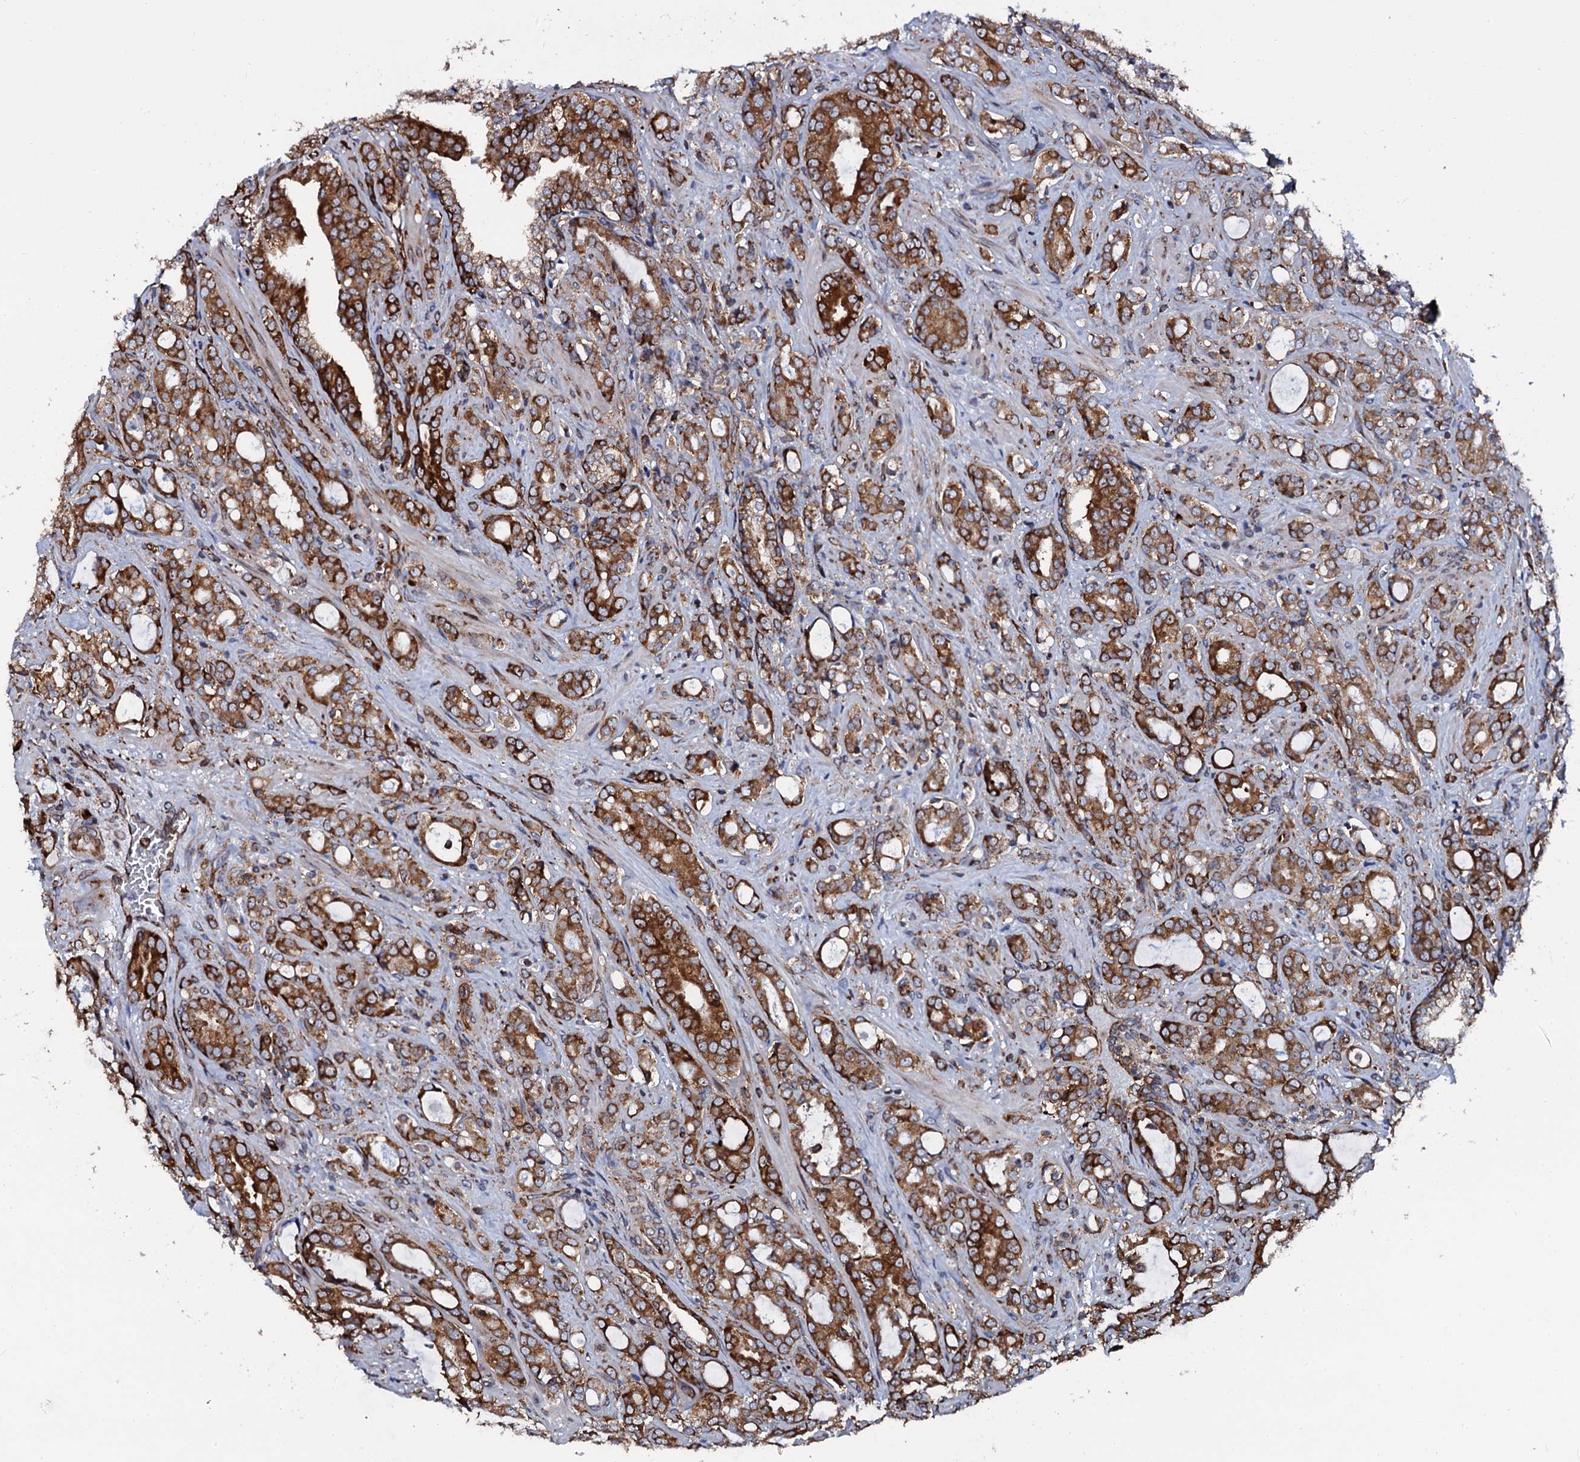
{"staining": {"intensity": "strong", "quantity": ">75%", "location": "cytoplasmic/membranous"}, "tissue": "prostate cancer", "cell_type": "Tumor cells", "image_type": "cancer", "snomed": [{"axis": "morphology", "description": "Adenocarcinoma, High grade"}, {"axis": "topography", "description": "Prostate"}], "caption": "The micrograph demonstrates a brown stain indicating the presence of a protein in the cytoplasmic/membranous of tumor cells in prostate high-grade adenocarcinoma.", "gene": "SPTY2D1", "patient": {"sex": "male", "age": 72}}